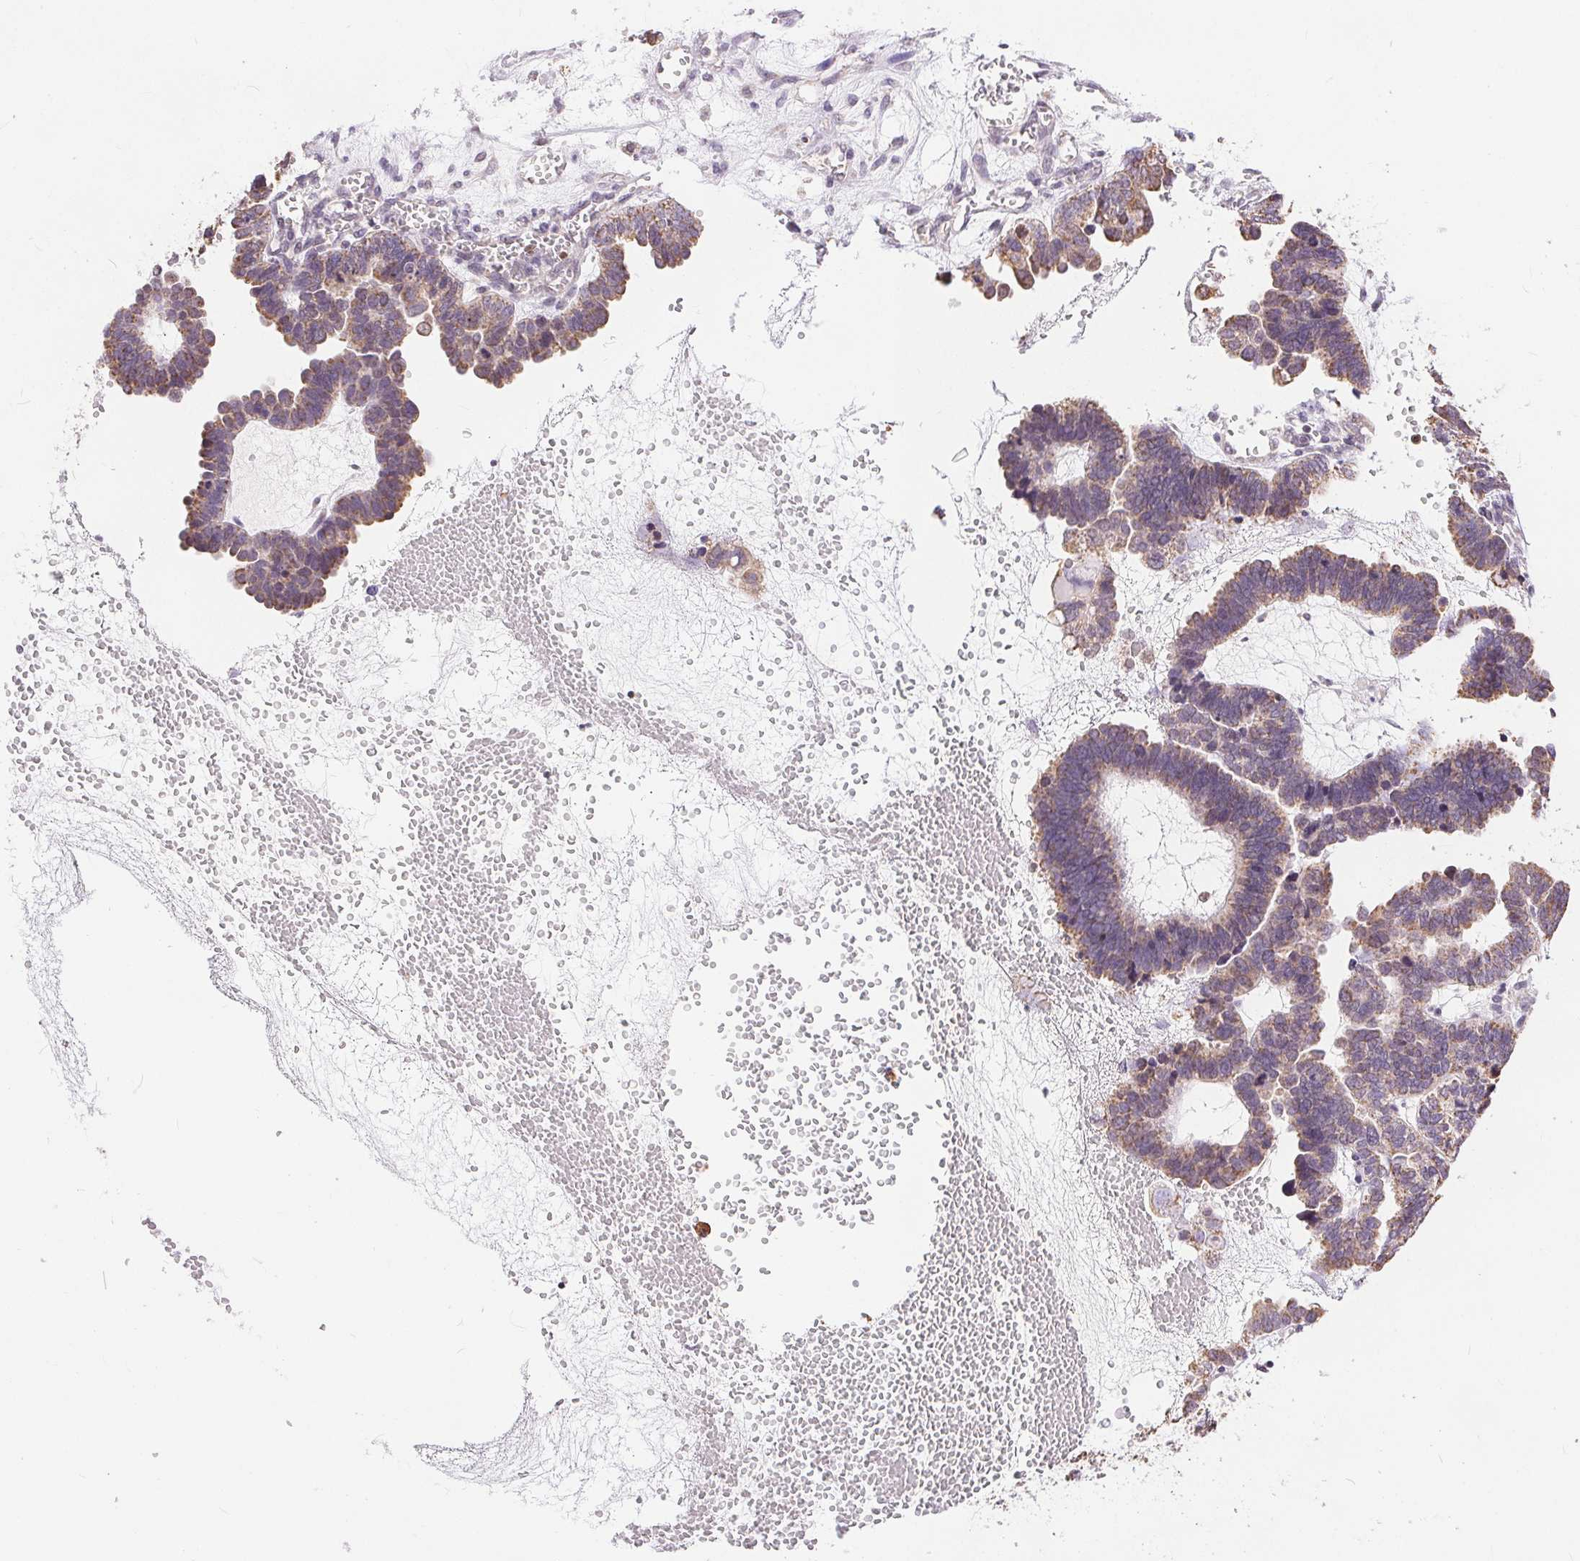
{"staining": {"intensity": "weak", "quantity": ">75%", "location": "cytoplasmic/membranous"}, "tissue": "ovarian cancer", "cell_type": "Tumor cells", "image_type": "cancer", "snomed": [{"axis": "morphology", "description": "Cystadenocarcinoma, serous, NOS"}, {"axis": "topography", "description": "Ovary"}], "caption": "The micrograph exhibits immunohistochemical staining of serous cystadenocarcinoma (ovarian). There is weak cytoplasmic/membranous expression is identified in approximately >75% of tumor cells. The staining was performed using DAB to visualize the protein expression in brown, while the nuclei were stained in blue with hematoxylin (Magnification: 20x).", "gene": "POU2F2", "patient": {"sex": "female", "age": 51}}